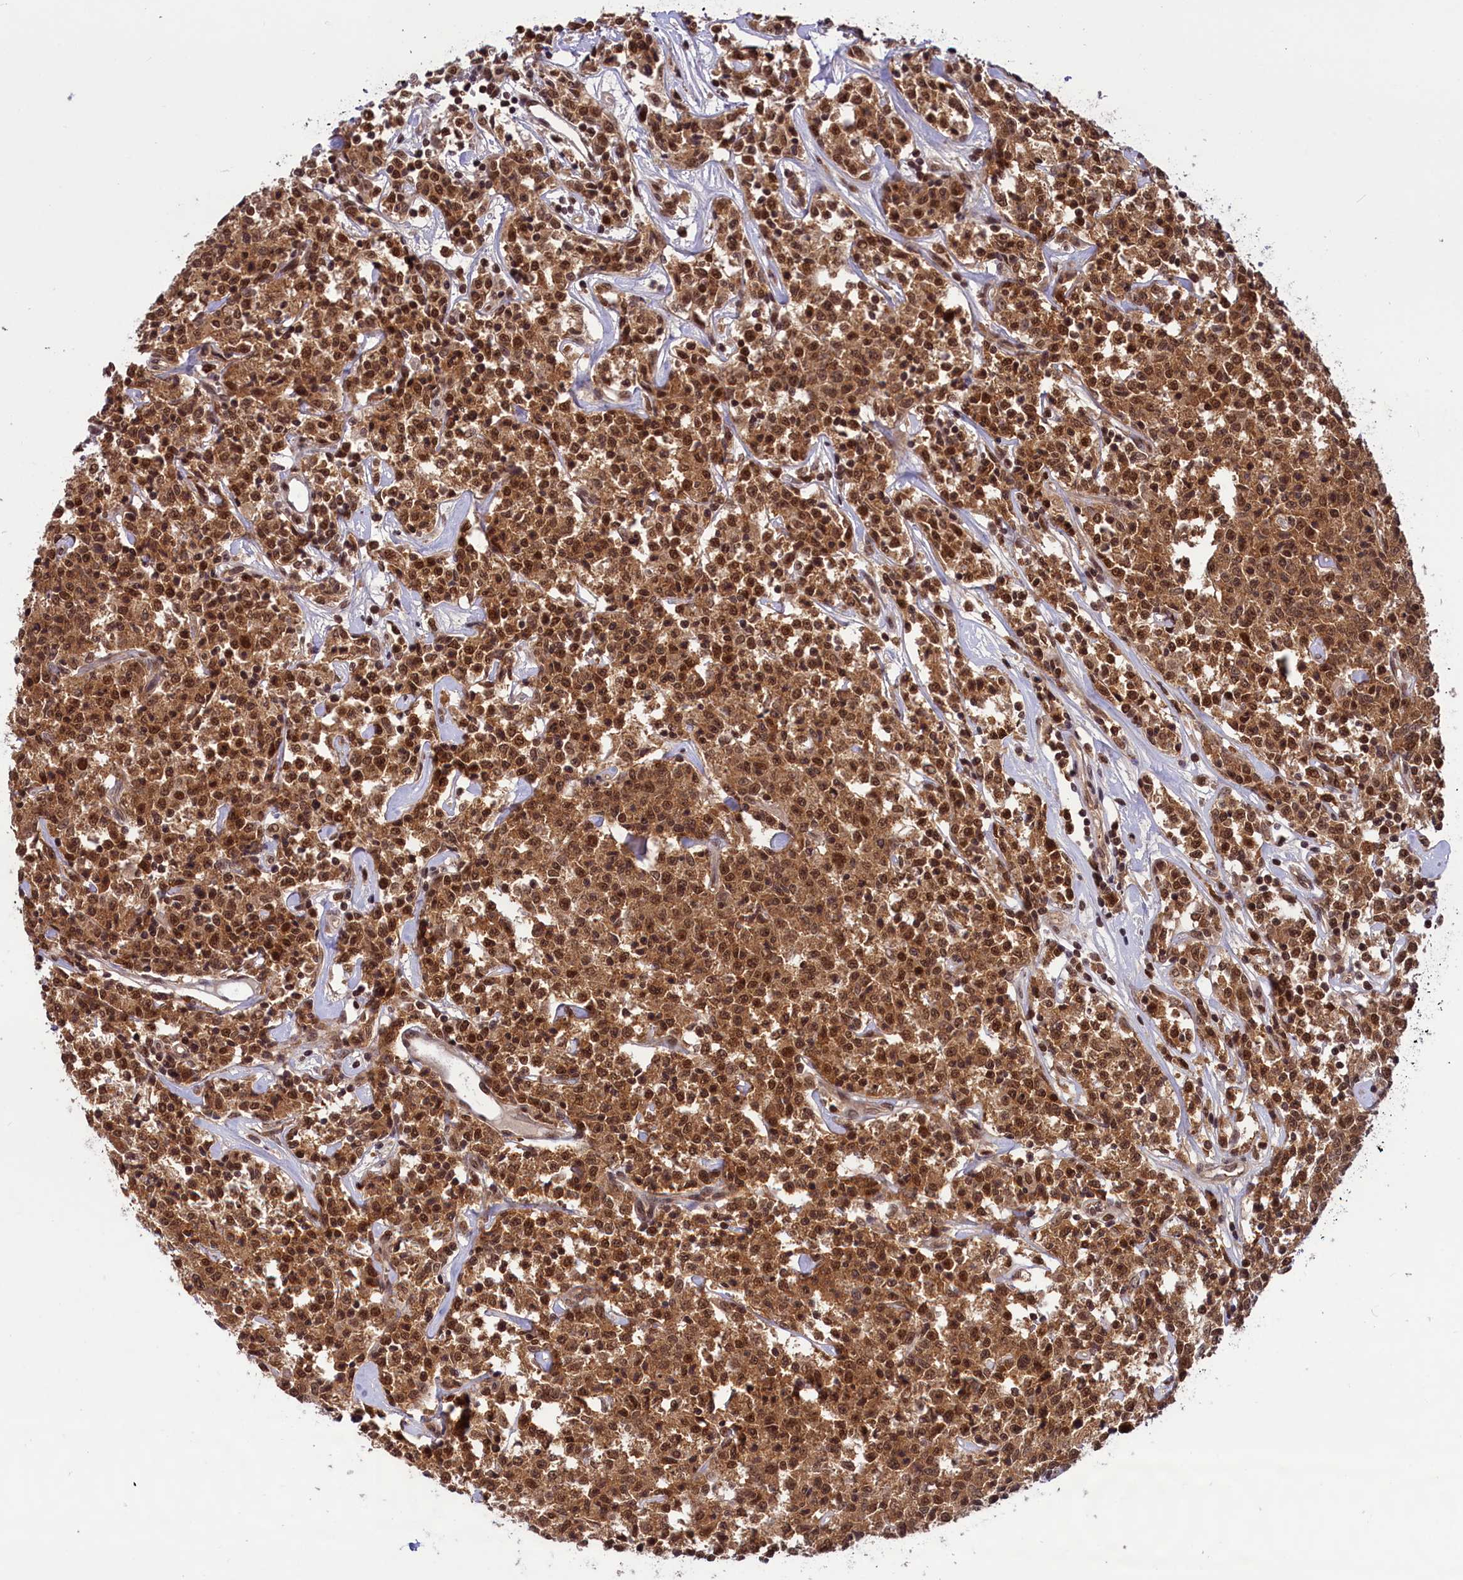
{"staining": {"intensity": "moderate", "quantity": ">75%", "location": "cytoplasmic/membranous,nuclear"}, "tissue": "lymphoma", "cell_type": "Tumor cells", "image_type": "cancer", "snomed": [{"axis": "morphology", "description": "Malignant lymphoma, non-Hodgkin's type, Low grade"}, {"axis": "topography", "description": "Small intestine"}], "caption": "Lymphoma tissue exhibits moderate cytoplasmic/membranous and nuclear staining in about >75% of tumor cells", "gene": "SLC7A6OS", "patient": {"sex": "female", "age": 59}}